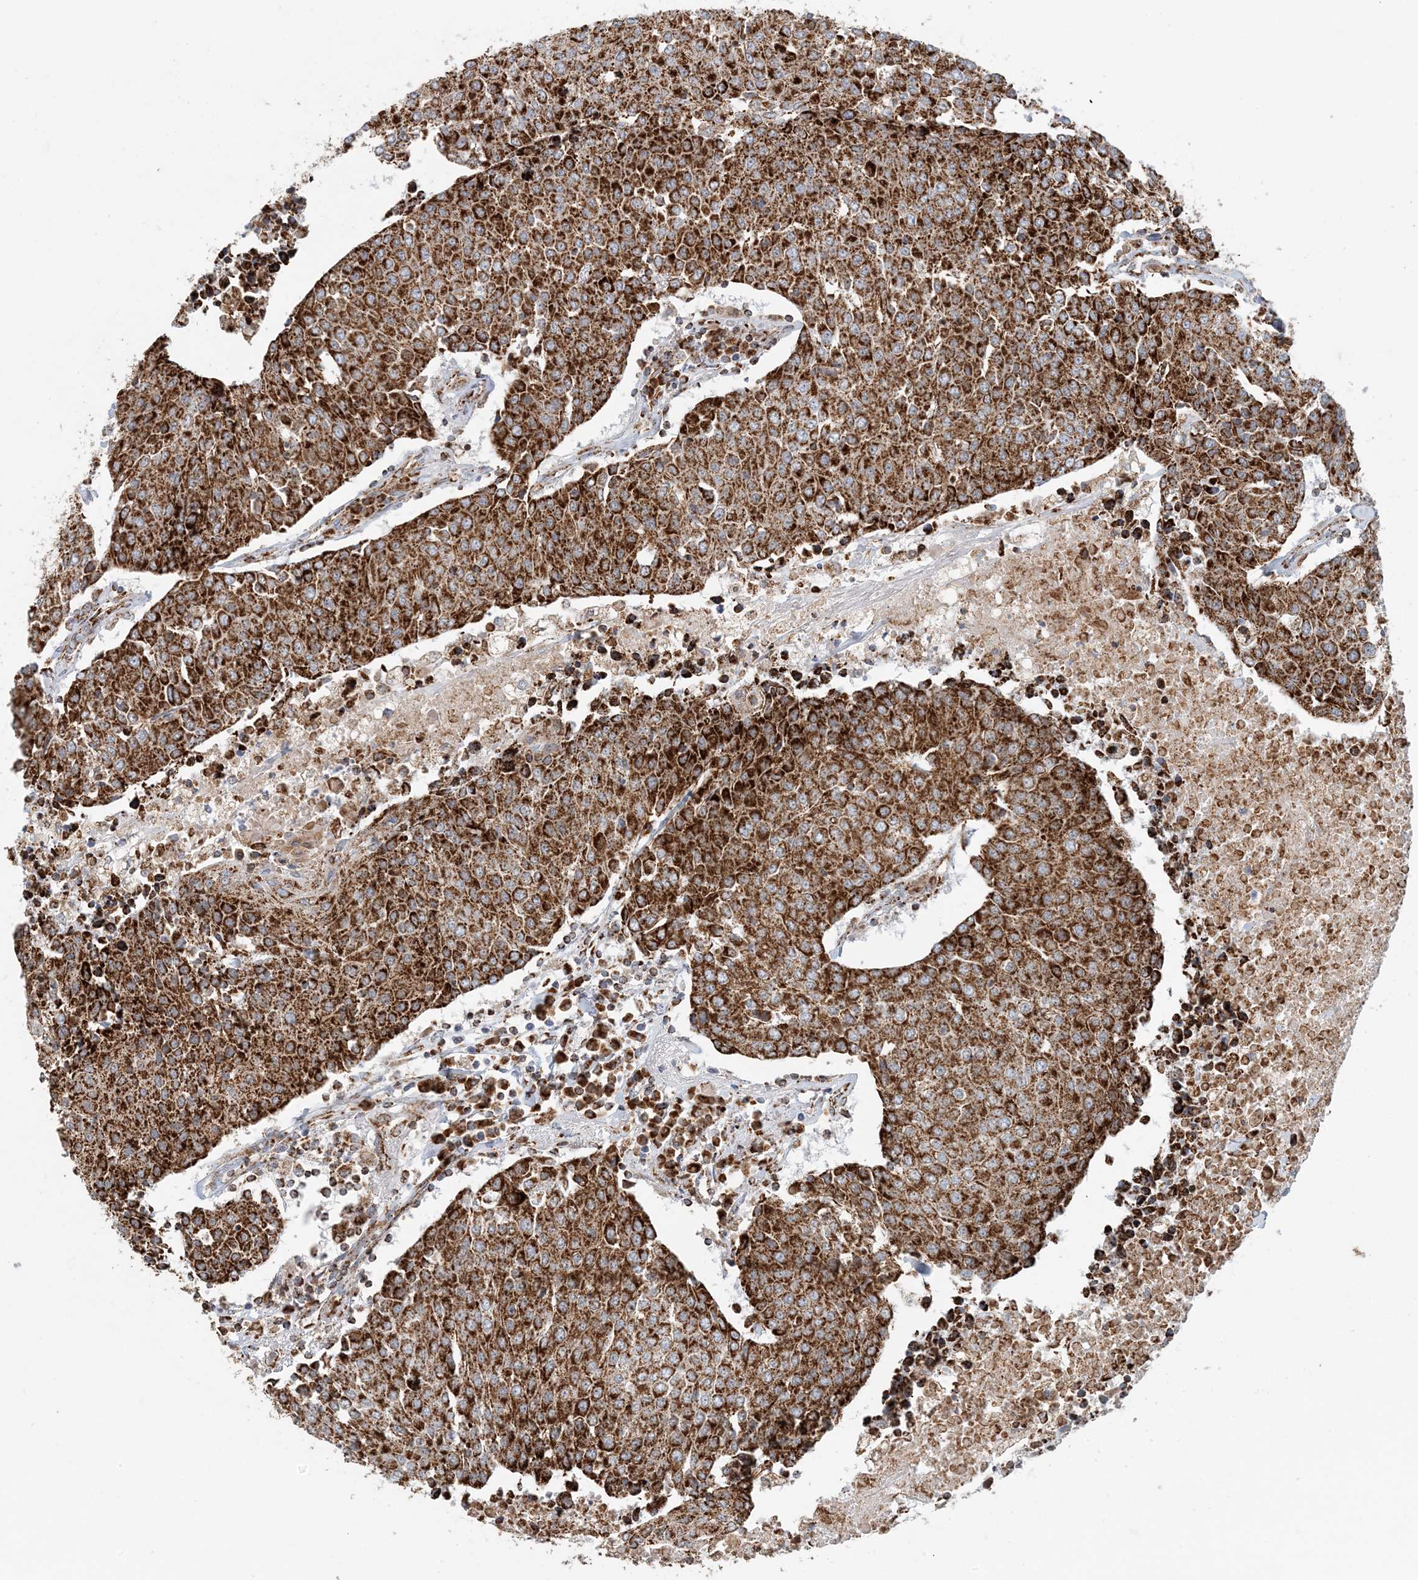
{"staining": {"intensity": "strong", "quantity": ">75%", "location": "cytoplasmic/membranous"}, "tissue": "urothelial cancer", "cell_type": "Tumor cells", "image_type": "cancer", "snomed": [{"axis": "morphology", "description": "Urothelial carcinoma, High grade"}, {"axis": "topography", "description": "Urinary bladder"}], "caption": "A brown stain highlights strong cytoplasmic/membranous staining of a protein in human urothelial carcinoma (high-grade) tumor cells. (Brightfield microscopy of DAB IHC at high magnification).", "gene": "MAN1A1", "patient": {"sex": "female", "age": 85}}